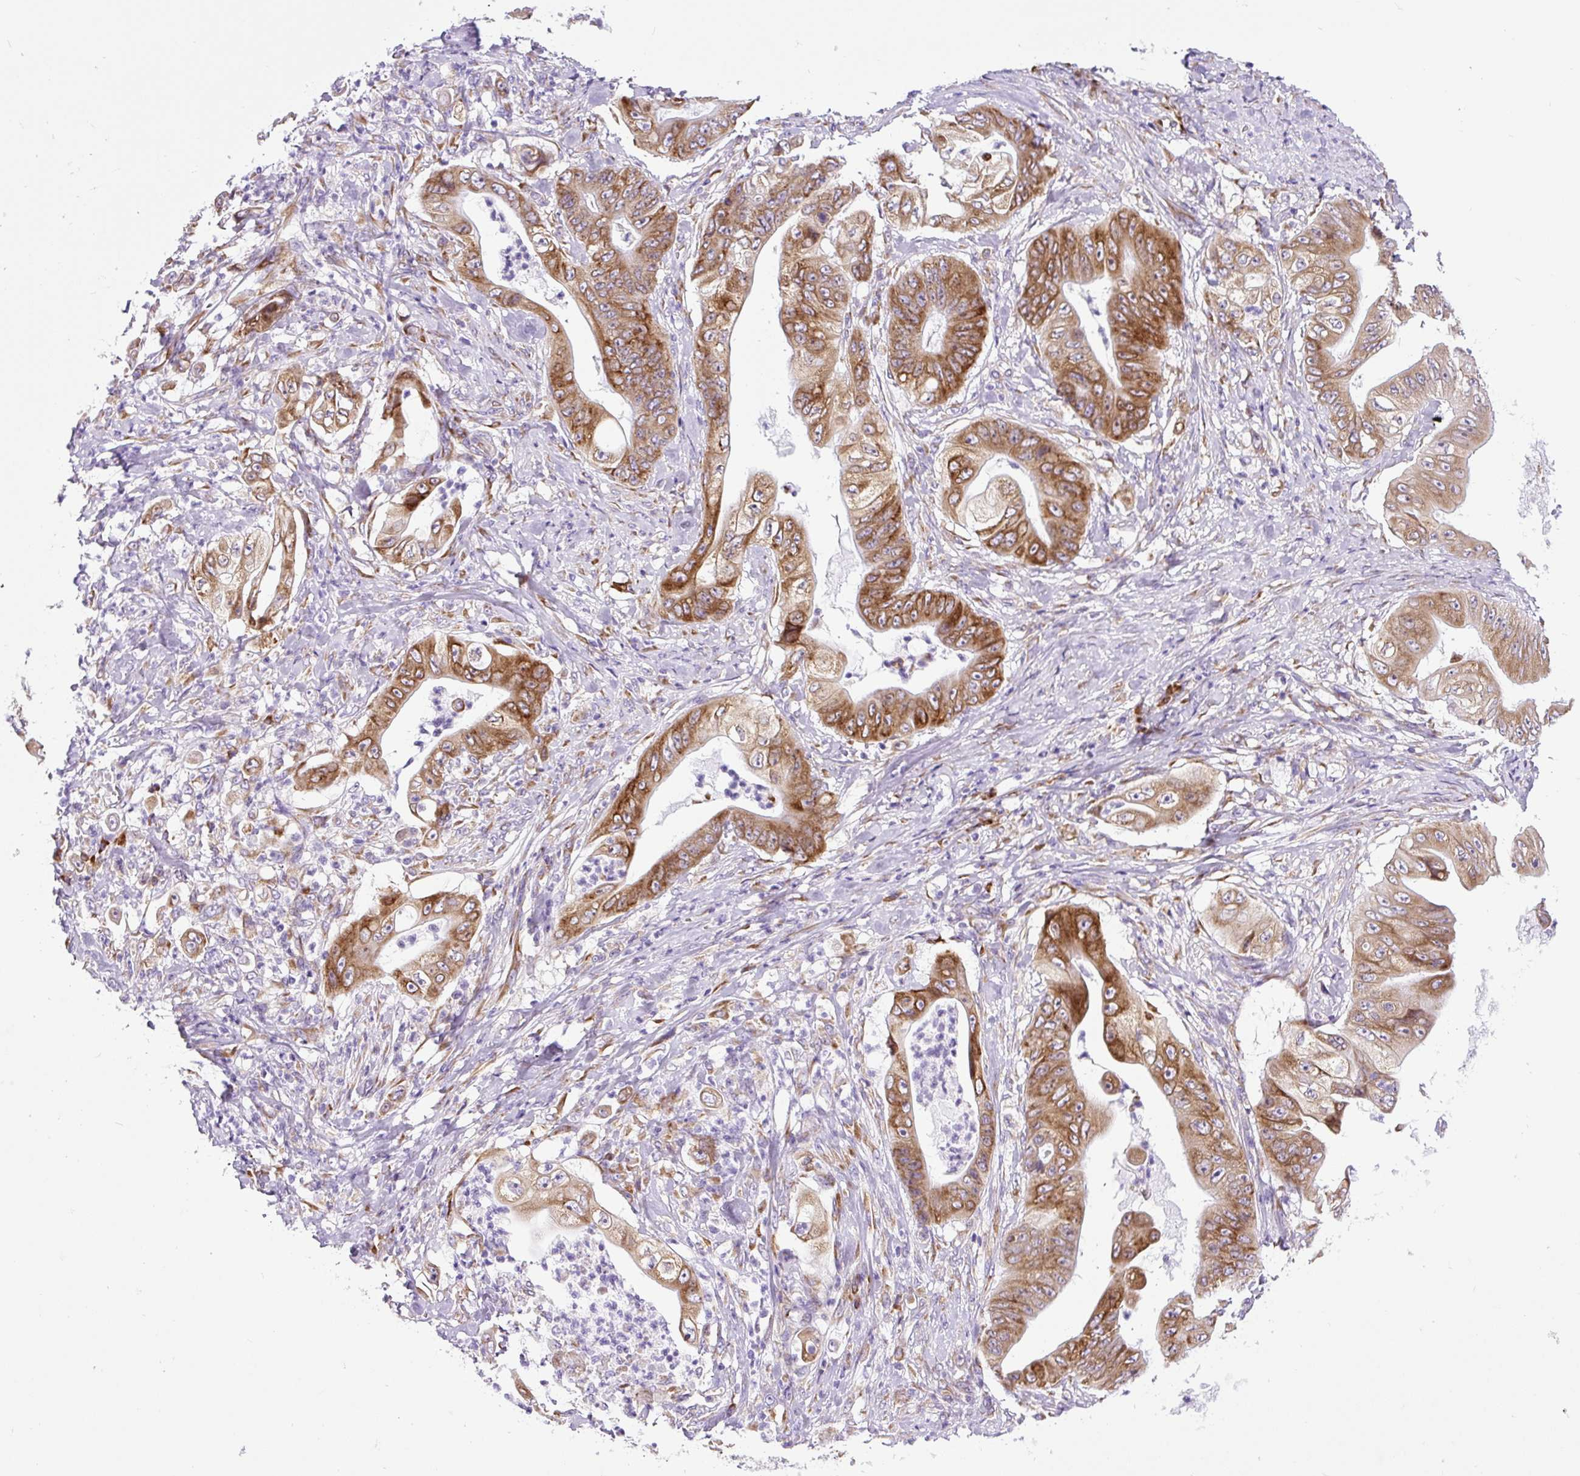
{"staining": {"intensity": "strong", "quantity": ">75%", "location": "cytoplasmic/membranous"}, "tissue": "stomach cancer", "cell_type": "Tumor cells", "image_type": "cancer", "snomed": [{"axis": "morphology", "description": "Adenocarcinoma, NOS"}, {"axis": "topography", "description": "Stomach"}], "caption": "An immunohistochemistry (IHC) photomicrograph of tumor tissue is shown. Protein staining in brown highlights strong cytoplasmic/membranous positivity in stomach cancer (adenocarcinoma) within tumor cells.", "gene": "DDOST", "patient": {"sex": "female", "age": 73}}